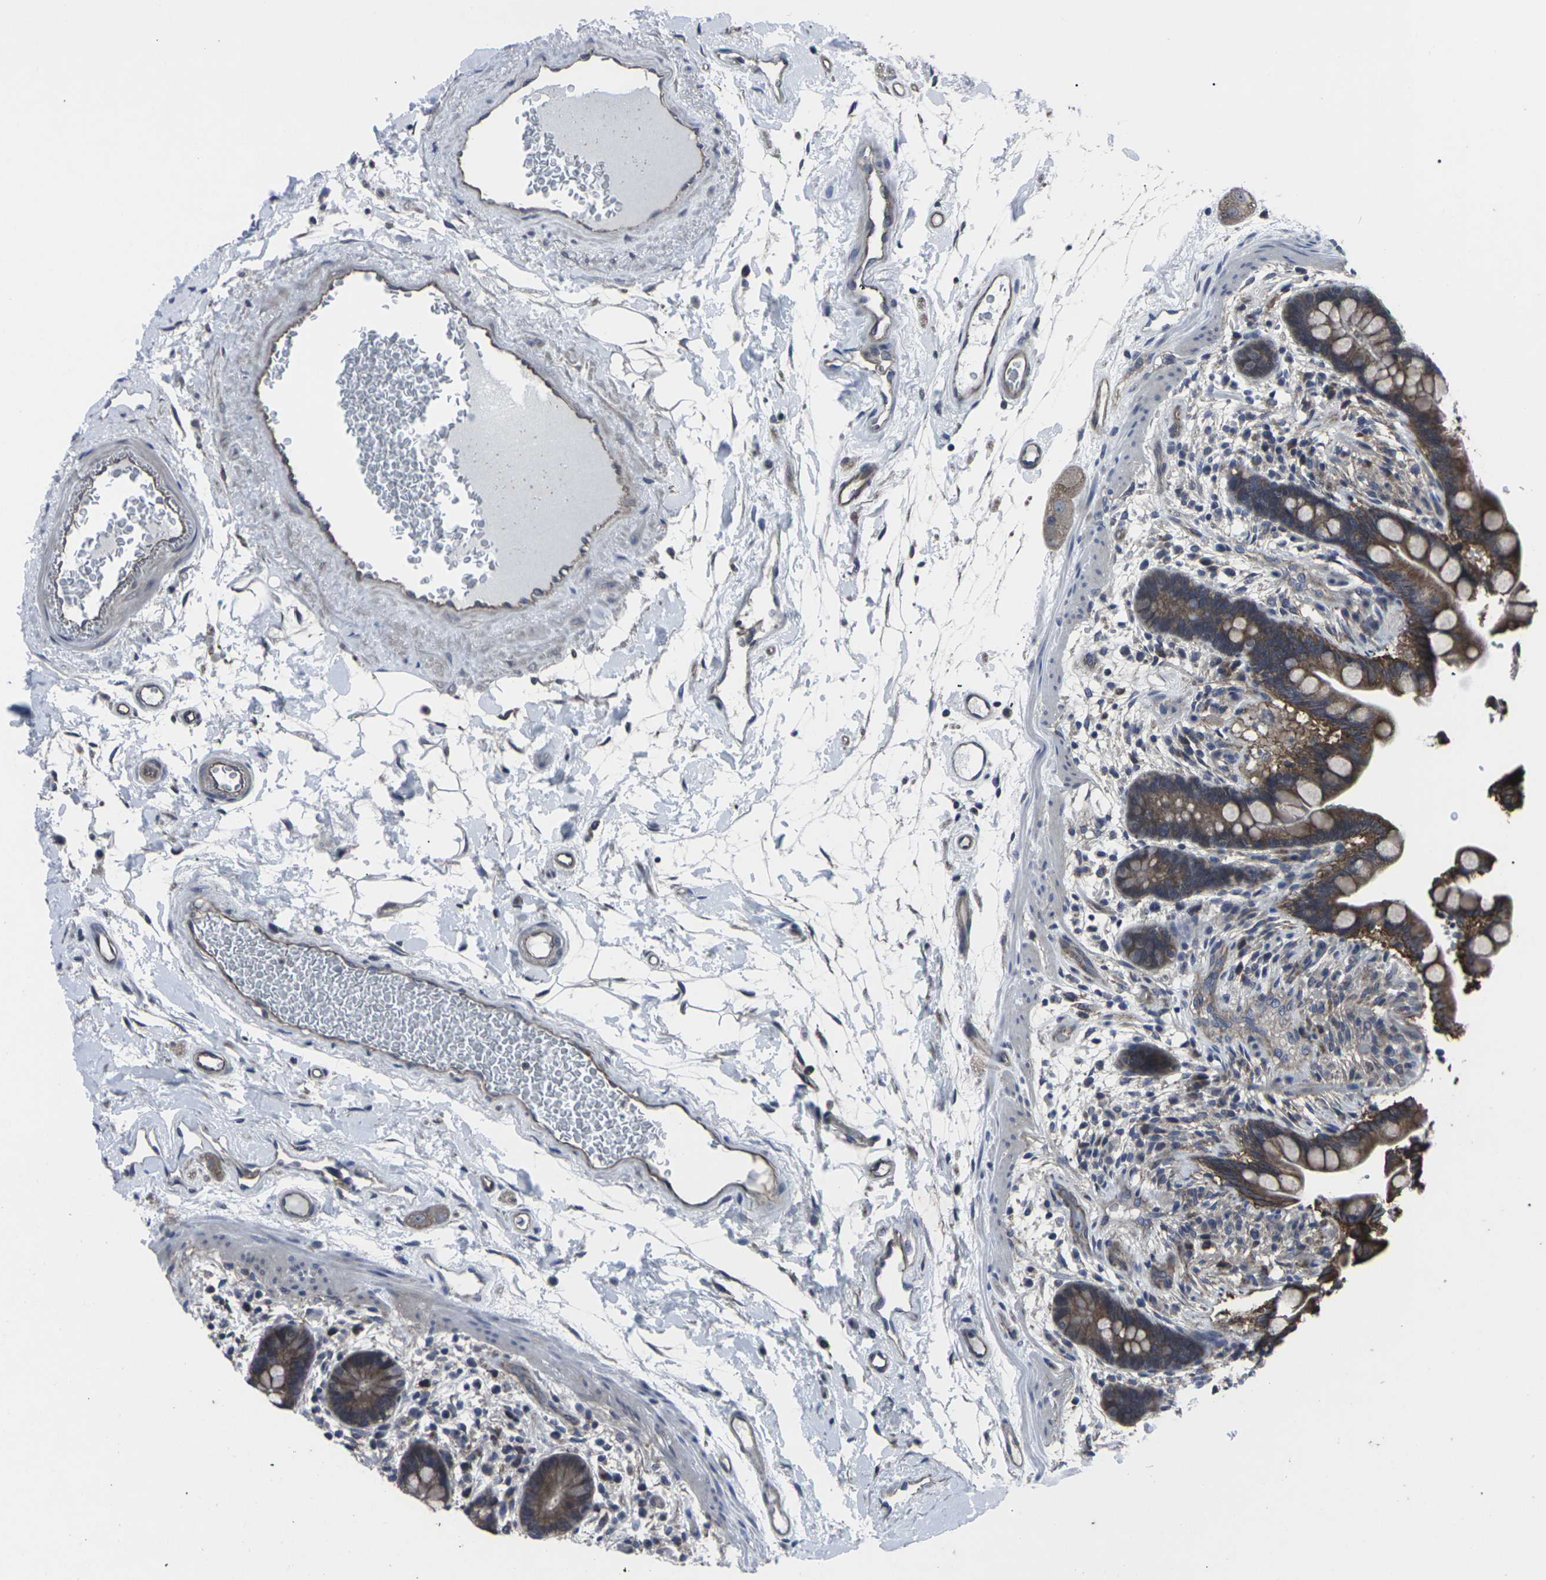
{"staining": {"intensity": "moderate", "quantity": ">75%", "location": "cytoplasmic/membranous"}, "tissue": "colon", "cell_type": "Endothelial cells", "image_type": "normal", "snomed": [{"axis": "morphology", "description": "Normal tissue, NOS"}, {"axis": "topography", "description": "Colon"}], "caption": "A brown stain shows moderate cytoplasmic/membranous positivity of a protein in endothelial cells of unremarkable colon.", "gene": "MAPKAPK2", "patient": {"sex": "male", "age": 73}}